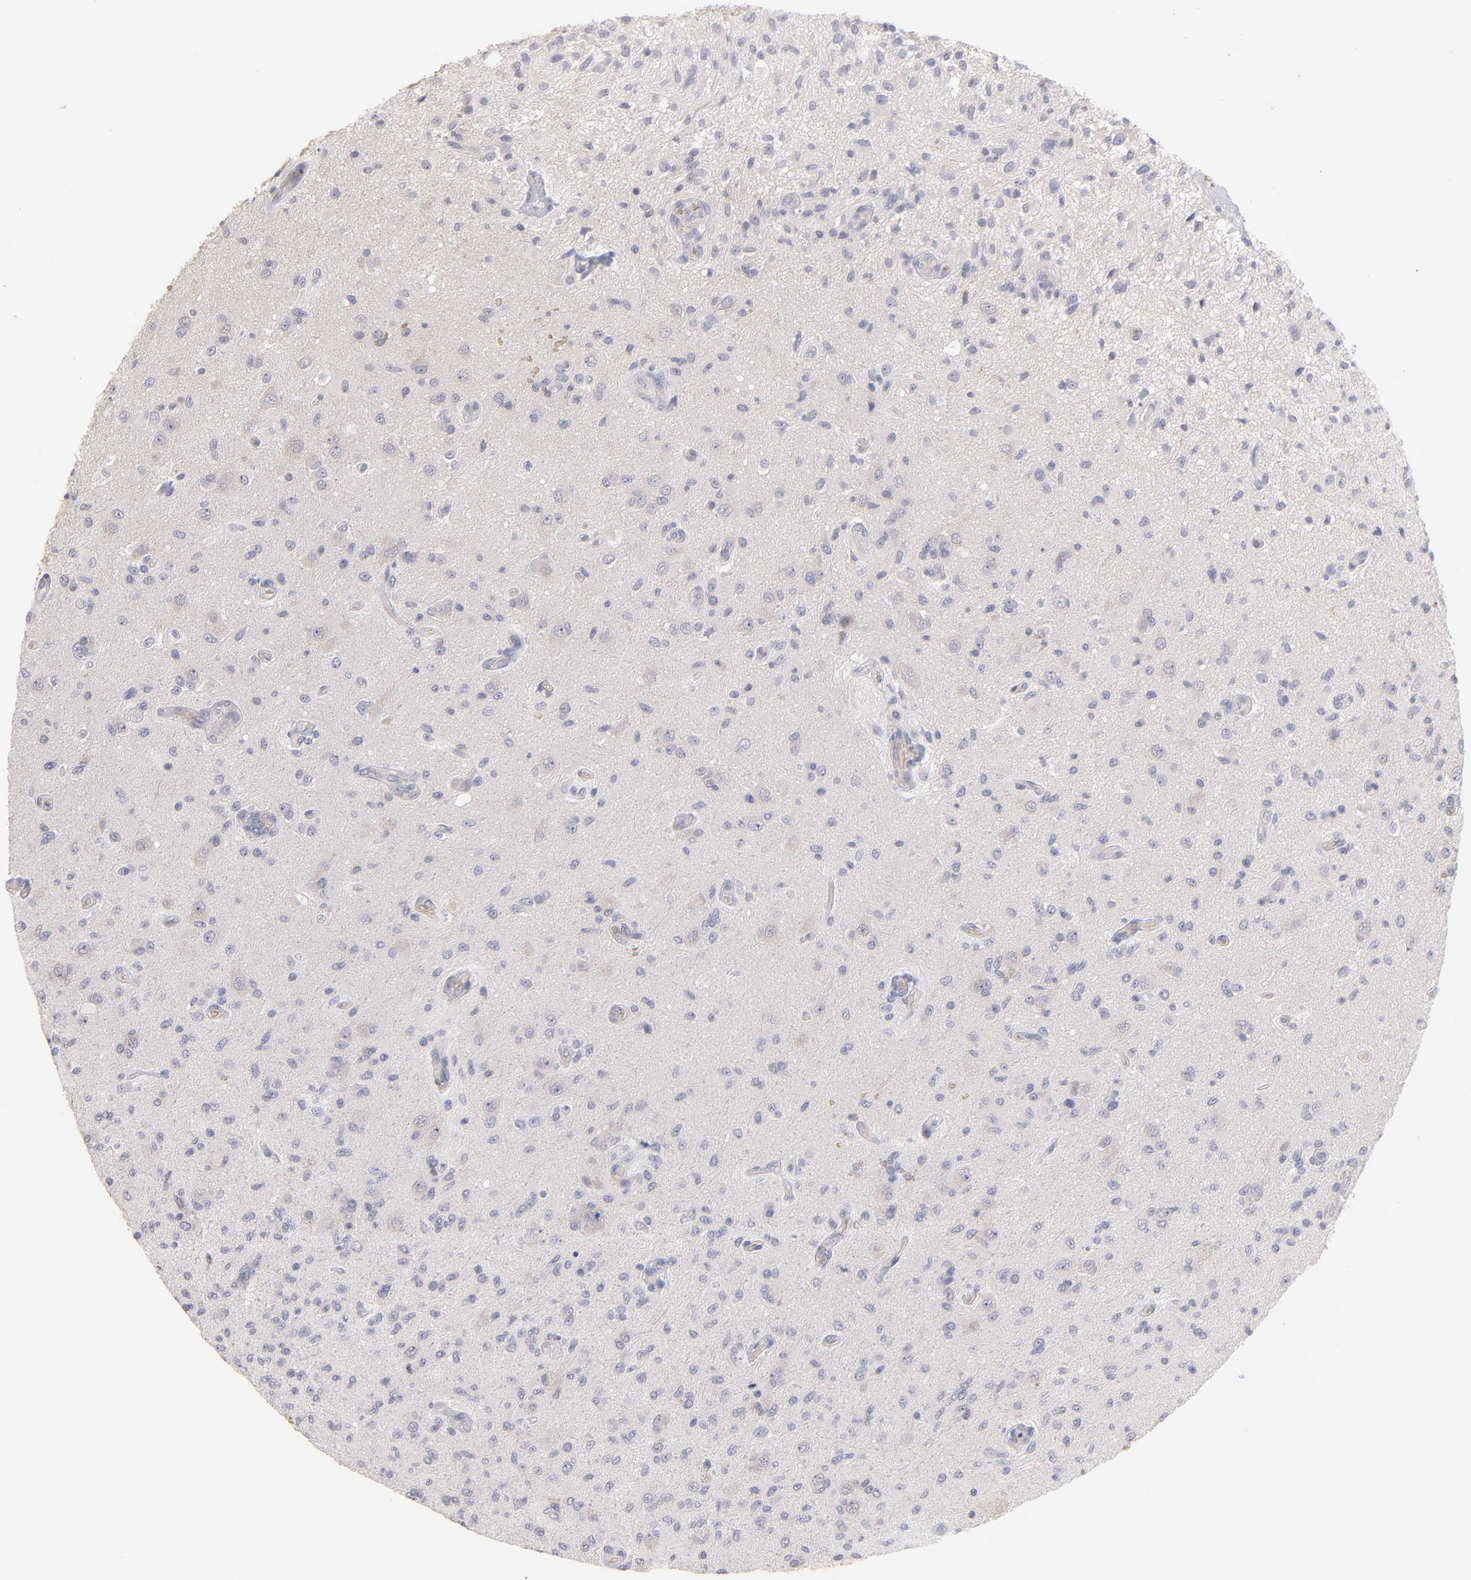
{"staining": {"intensity": "negative", "quantity": "none", "location": "none"}, "tissue": "glioma", "cell_type": "Tumor cells", "image_type": "cancer", "snomed": [{"axis": "morphology", "description": "Normal tissue, NOS"}, {"axis": "morphology", "description": "Glioma, malignant, High grade"}, {"axis": "topography", "description": "Cerebral cortex"}], "caption": "Protein analysis of glioma exhibits no significant positivity in tumor cells. The staining was performed using DAB to visualize the protein expression in brown, while the nuclei were stained in blue with hematoxylin (Magnification: 20x).", "gene": "F13B", "patient": {"sex": "male", "age": 77}}